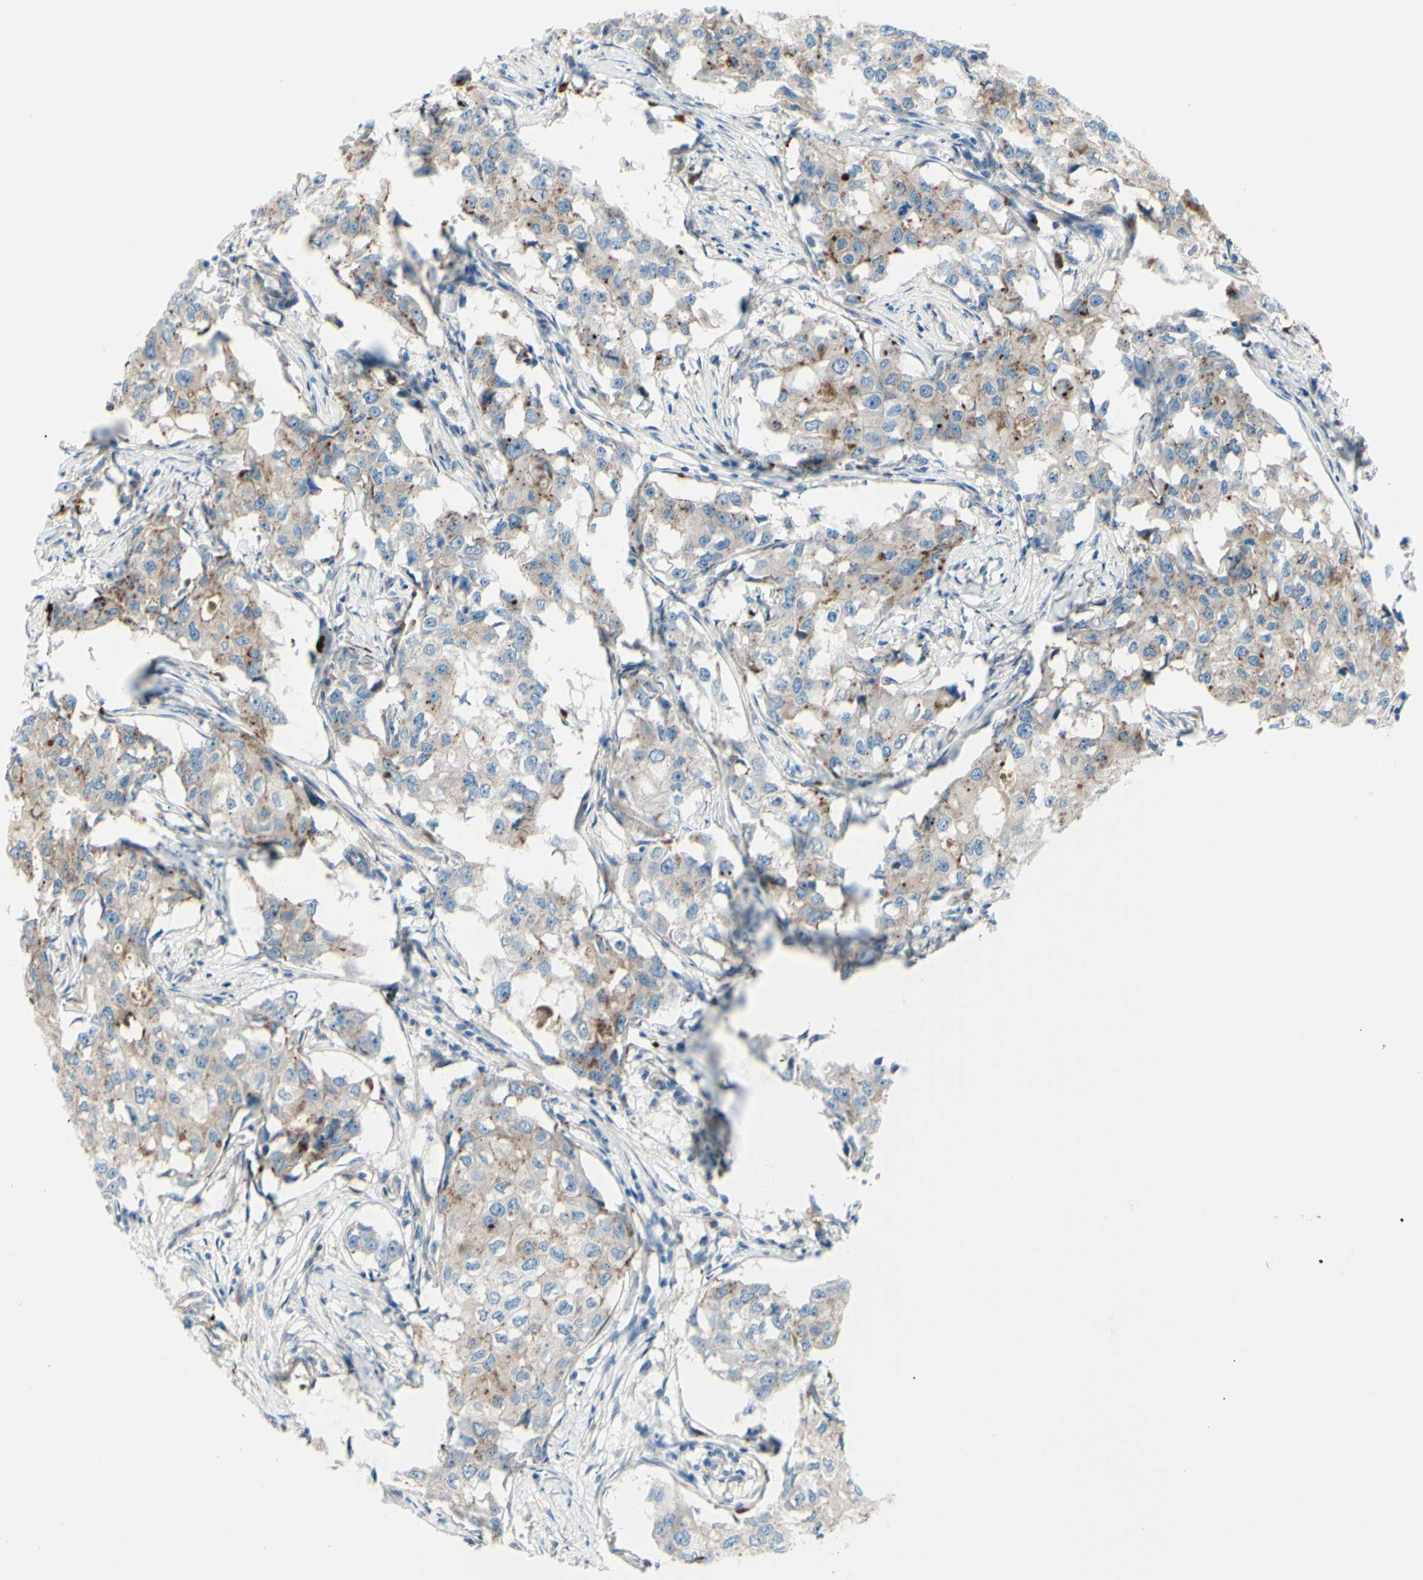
{"staining": {"intensity": "weak", "quantity": ">75%", "location": "cytoplasmic/membranous"}, "tissue": "breast cancer", "cell_type": "Tumor cells", "image_type": "cancer", "snomed": [{"axis": "morphology", "description": "Duct carcinoma"}, {"axis": "topography", "description": "Breast"}], "caption": "Intraductal carcinoma (breast) stained with a brown dye reveals weak cytoplasmic/membranous positive staining in approximately >75% of tumor cells.", "gene": "PCDHGA2", "patient": {"sex": "female", "age": 27}}